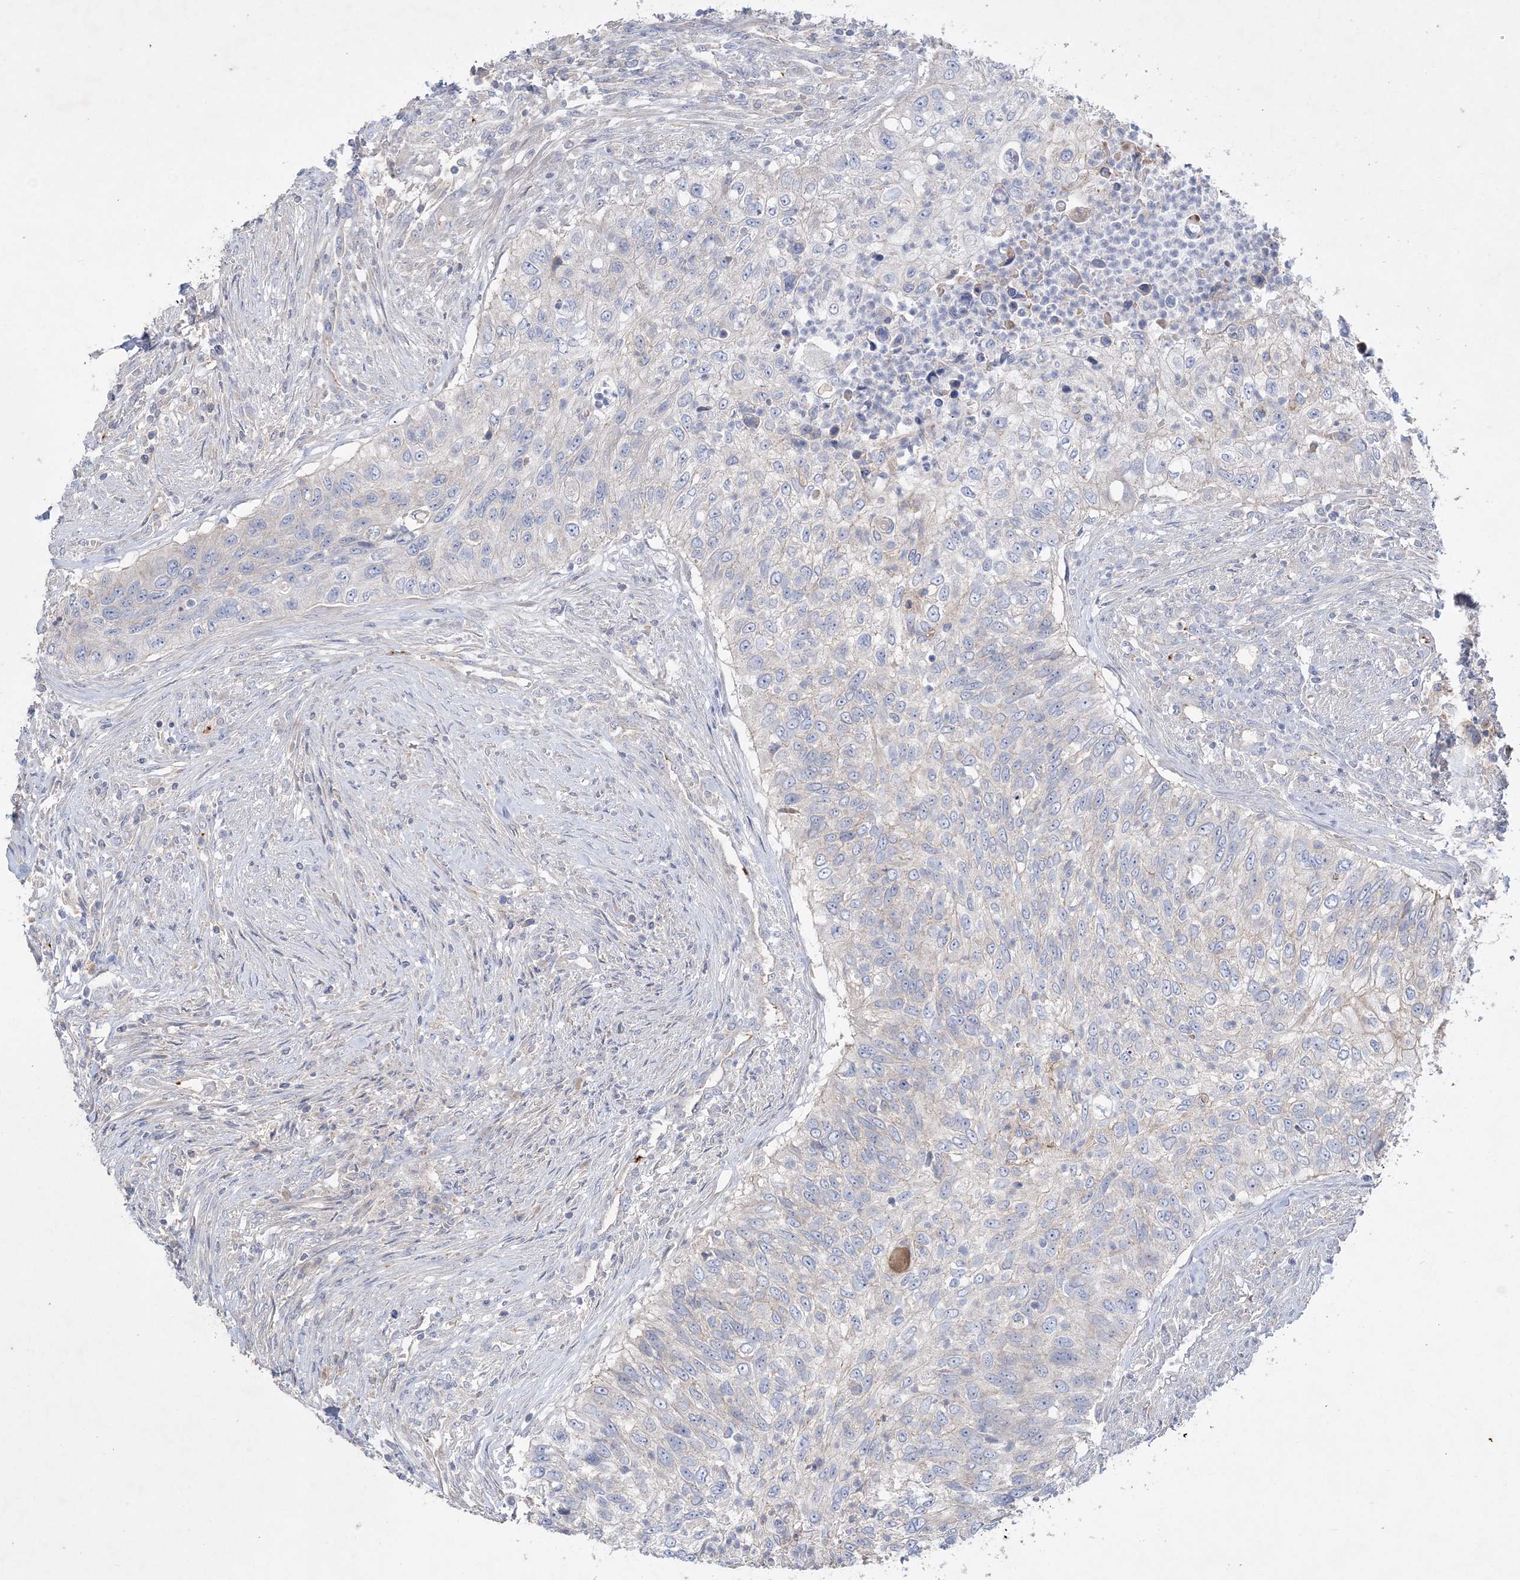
{"staining": {"intensity": "negative", "quantity": "none", "location": "none"}, "tissue": "urothelial cancer", "cell_type": "Tumor cells", "image_type": "cancer", "snomed": [{"axis": "morphology", "description": "Urothelial carcinoma, High grade"}, {"axis": "topography", "description": "Urinary bladder"}], "caption": "Immunohistochemistry of urothelial cancer demonstrates no staining in tumor cells.", "gene": "ADCK2", "patient": {"sex": "female", "age": 60}}